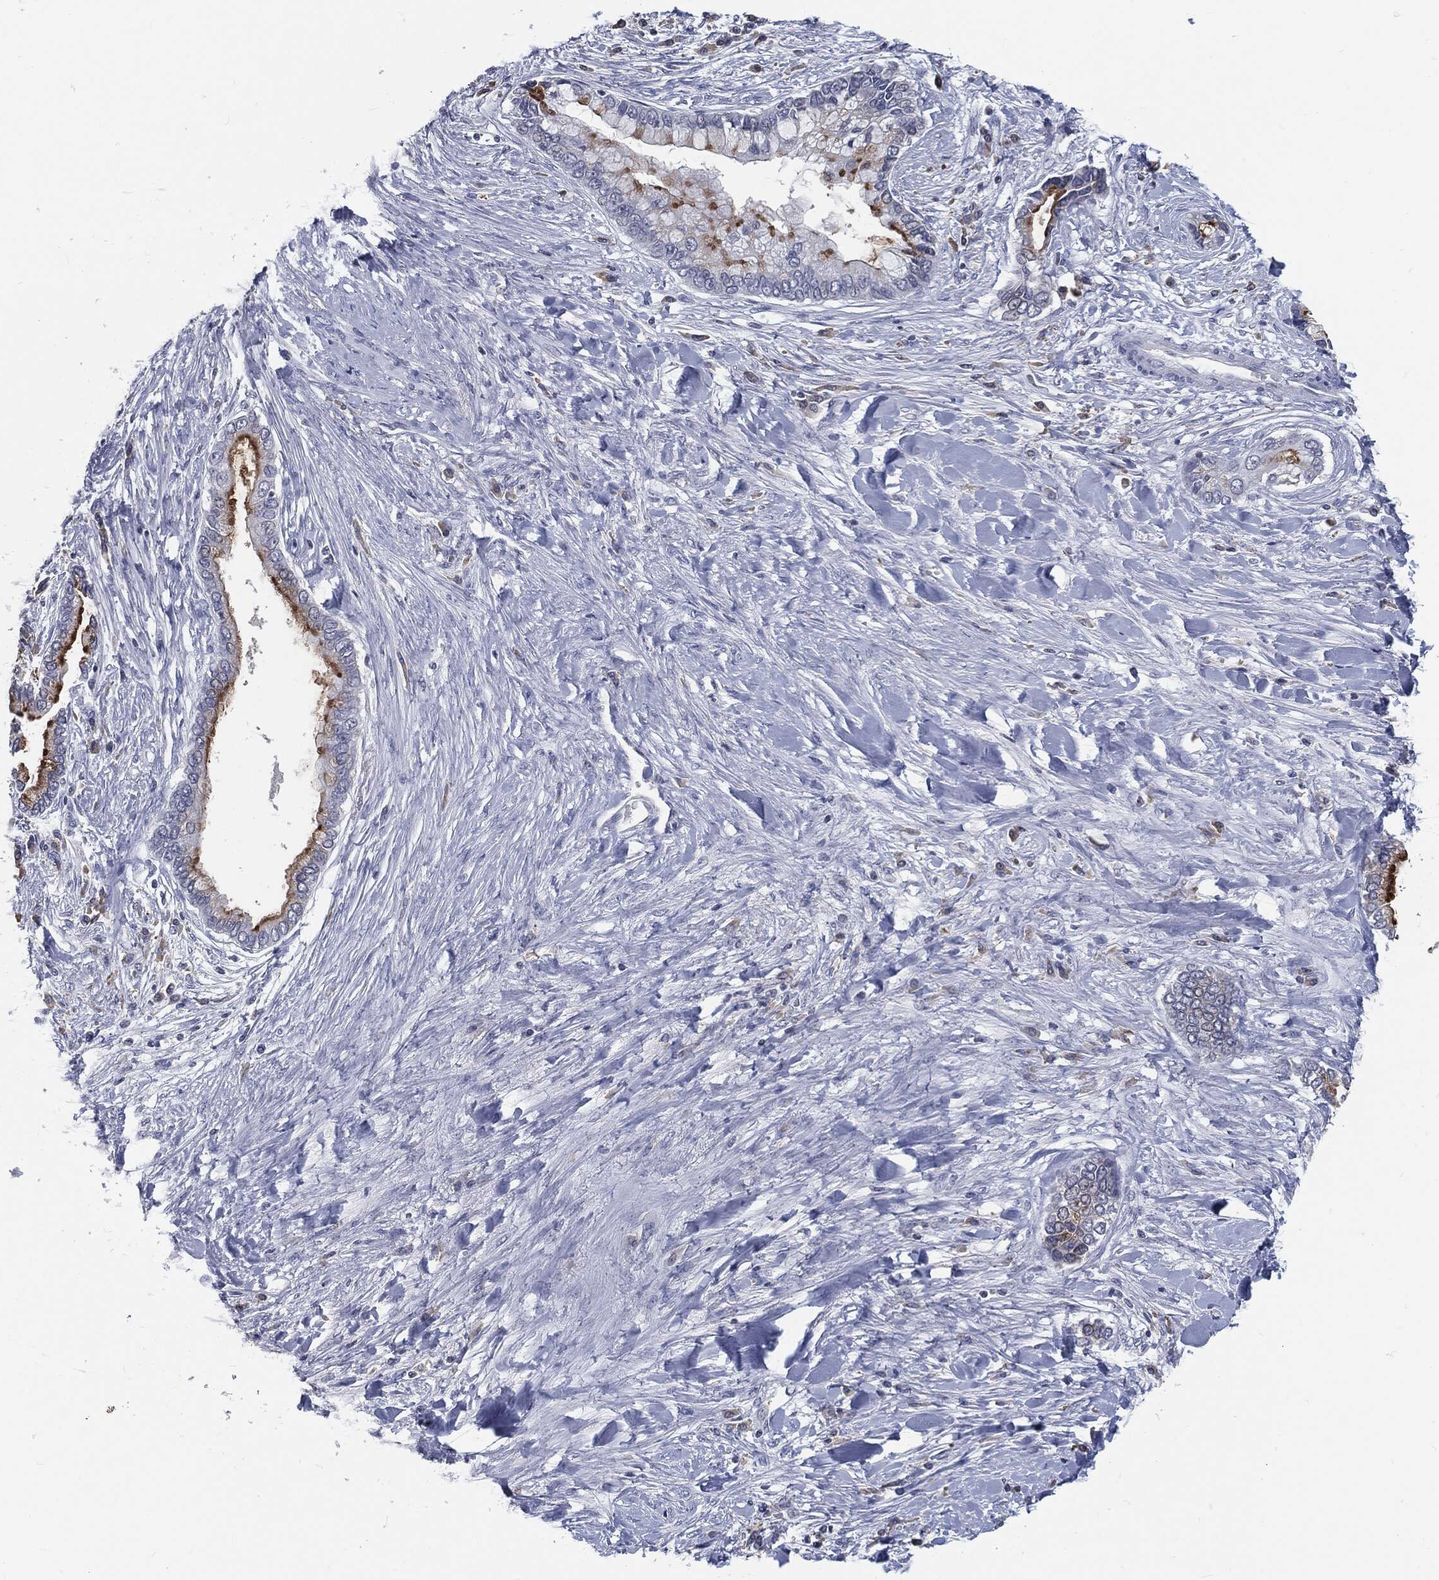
{"staining": {"intensity": "strong", "quantity": "<25%", "location": "cytoplasmic/membranous"}, "tissue": "liver cancer", "cell_type": "Tumor cells", "image_type": "cancer", "snomed": [{"axis": "morphology", "description": "Cholangiocarcinoma"}, {"axis": "topography", "description": "Liver"}], "caption": "A high-resolution micrograph shows immunohistochemistry staining of liver cancer (cholangiocarcinoma), which shows strong cytoplasmic/membranous staining in about <25% of tumor cells. The staining is performed using DAB brown chromogen to label protein expression. The nuclei are counter-stained blue using hematoxylin.", "gene": "PROM1", "patient": {"sex": "male", "age": 50}}